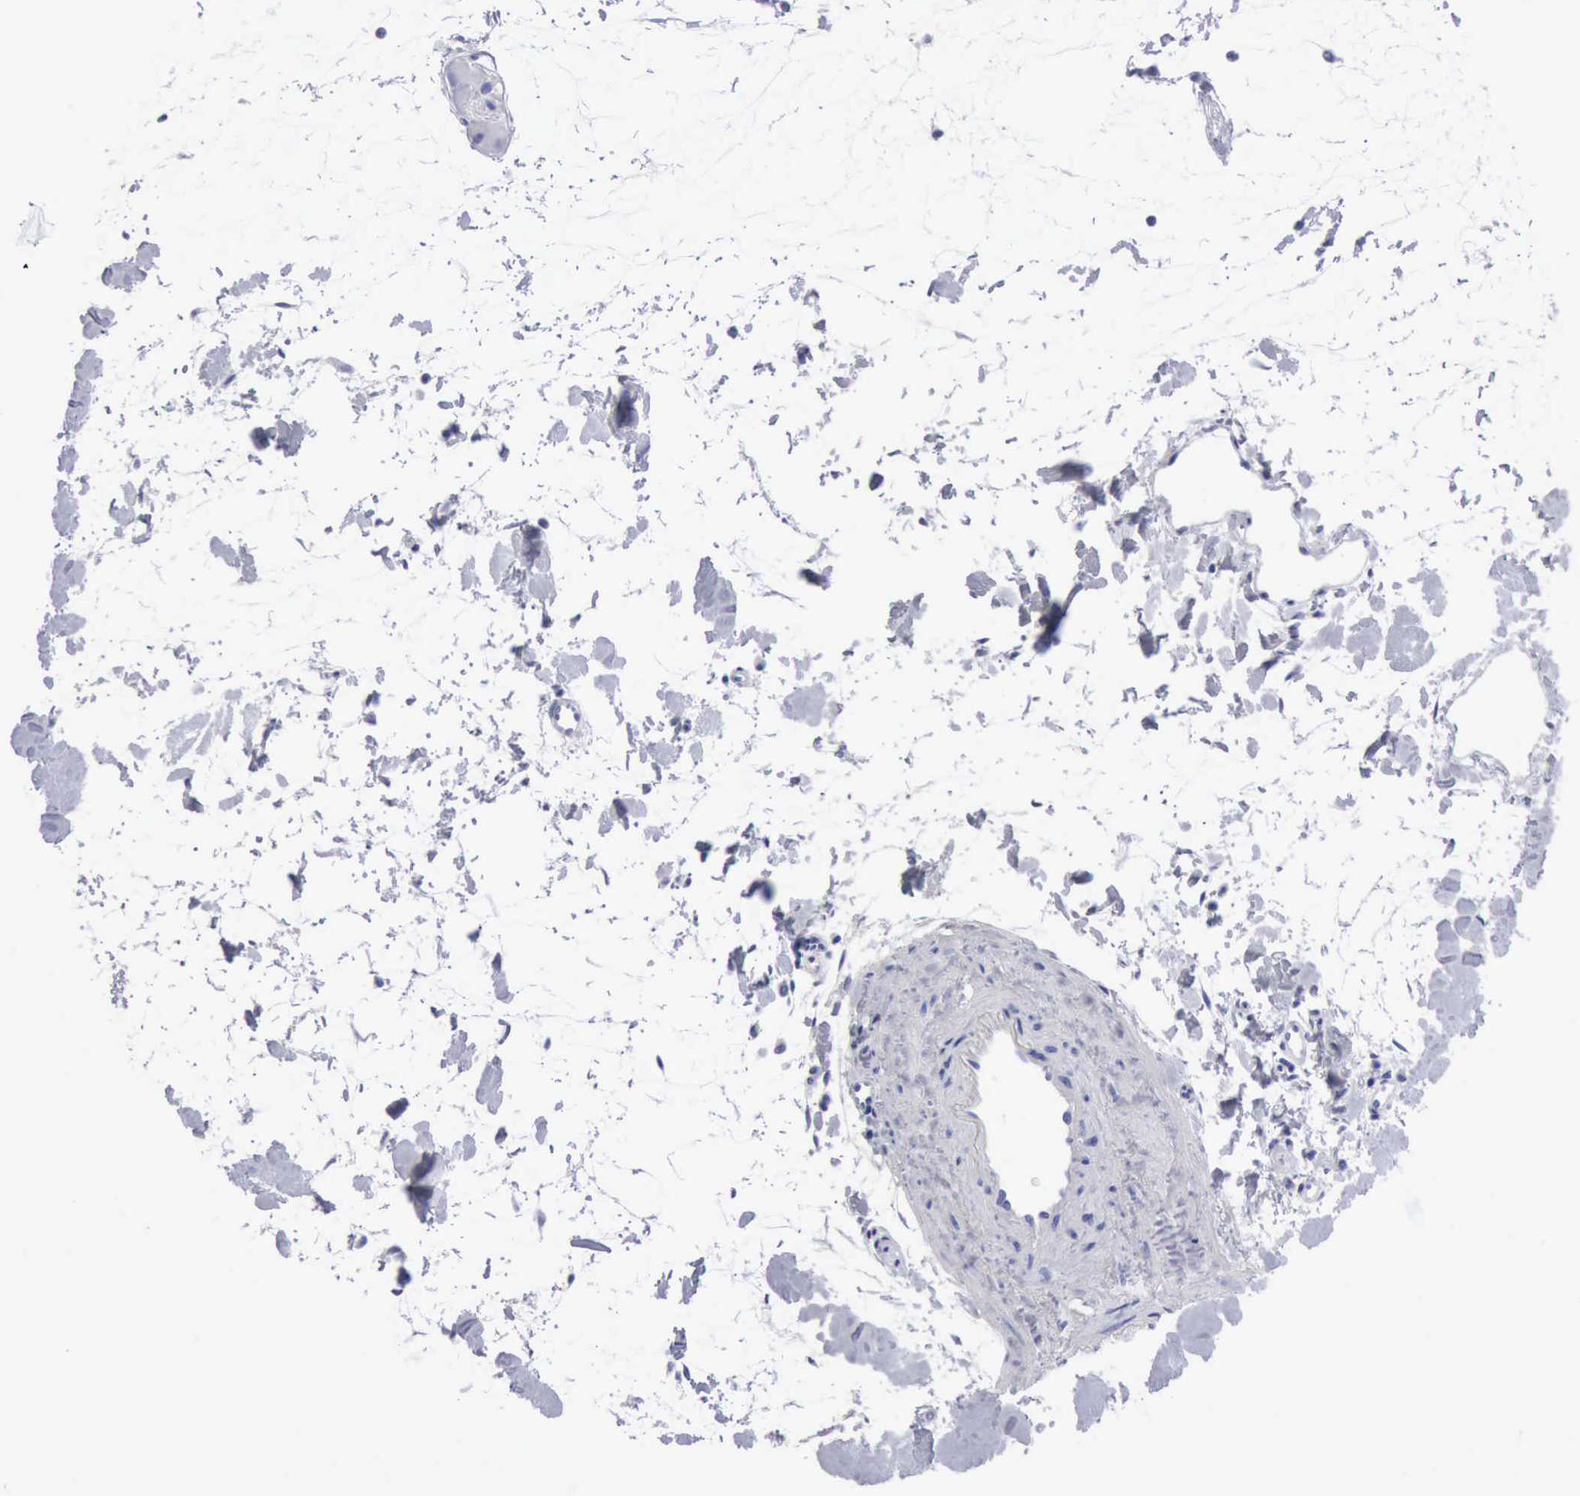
{"staining": {"intensity": "negative", "quantity": "none", "location": "none"}, "tissue": "small intestine", "cell_type": "Glandular cells", "image_type": "normal", "snomed": [{"axis": "morphology", "description": "Normal tissue, NOS"}, {"axis": "topography", "description": "Small intestine"}], "caption": "This is an IHC histopathology image of unremarkable small intestine. There is no positivity in glandular cells.", "gene": "CYP19A1", "patient": {"sex": "female", "age": 37}}